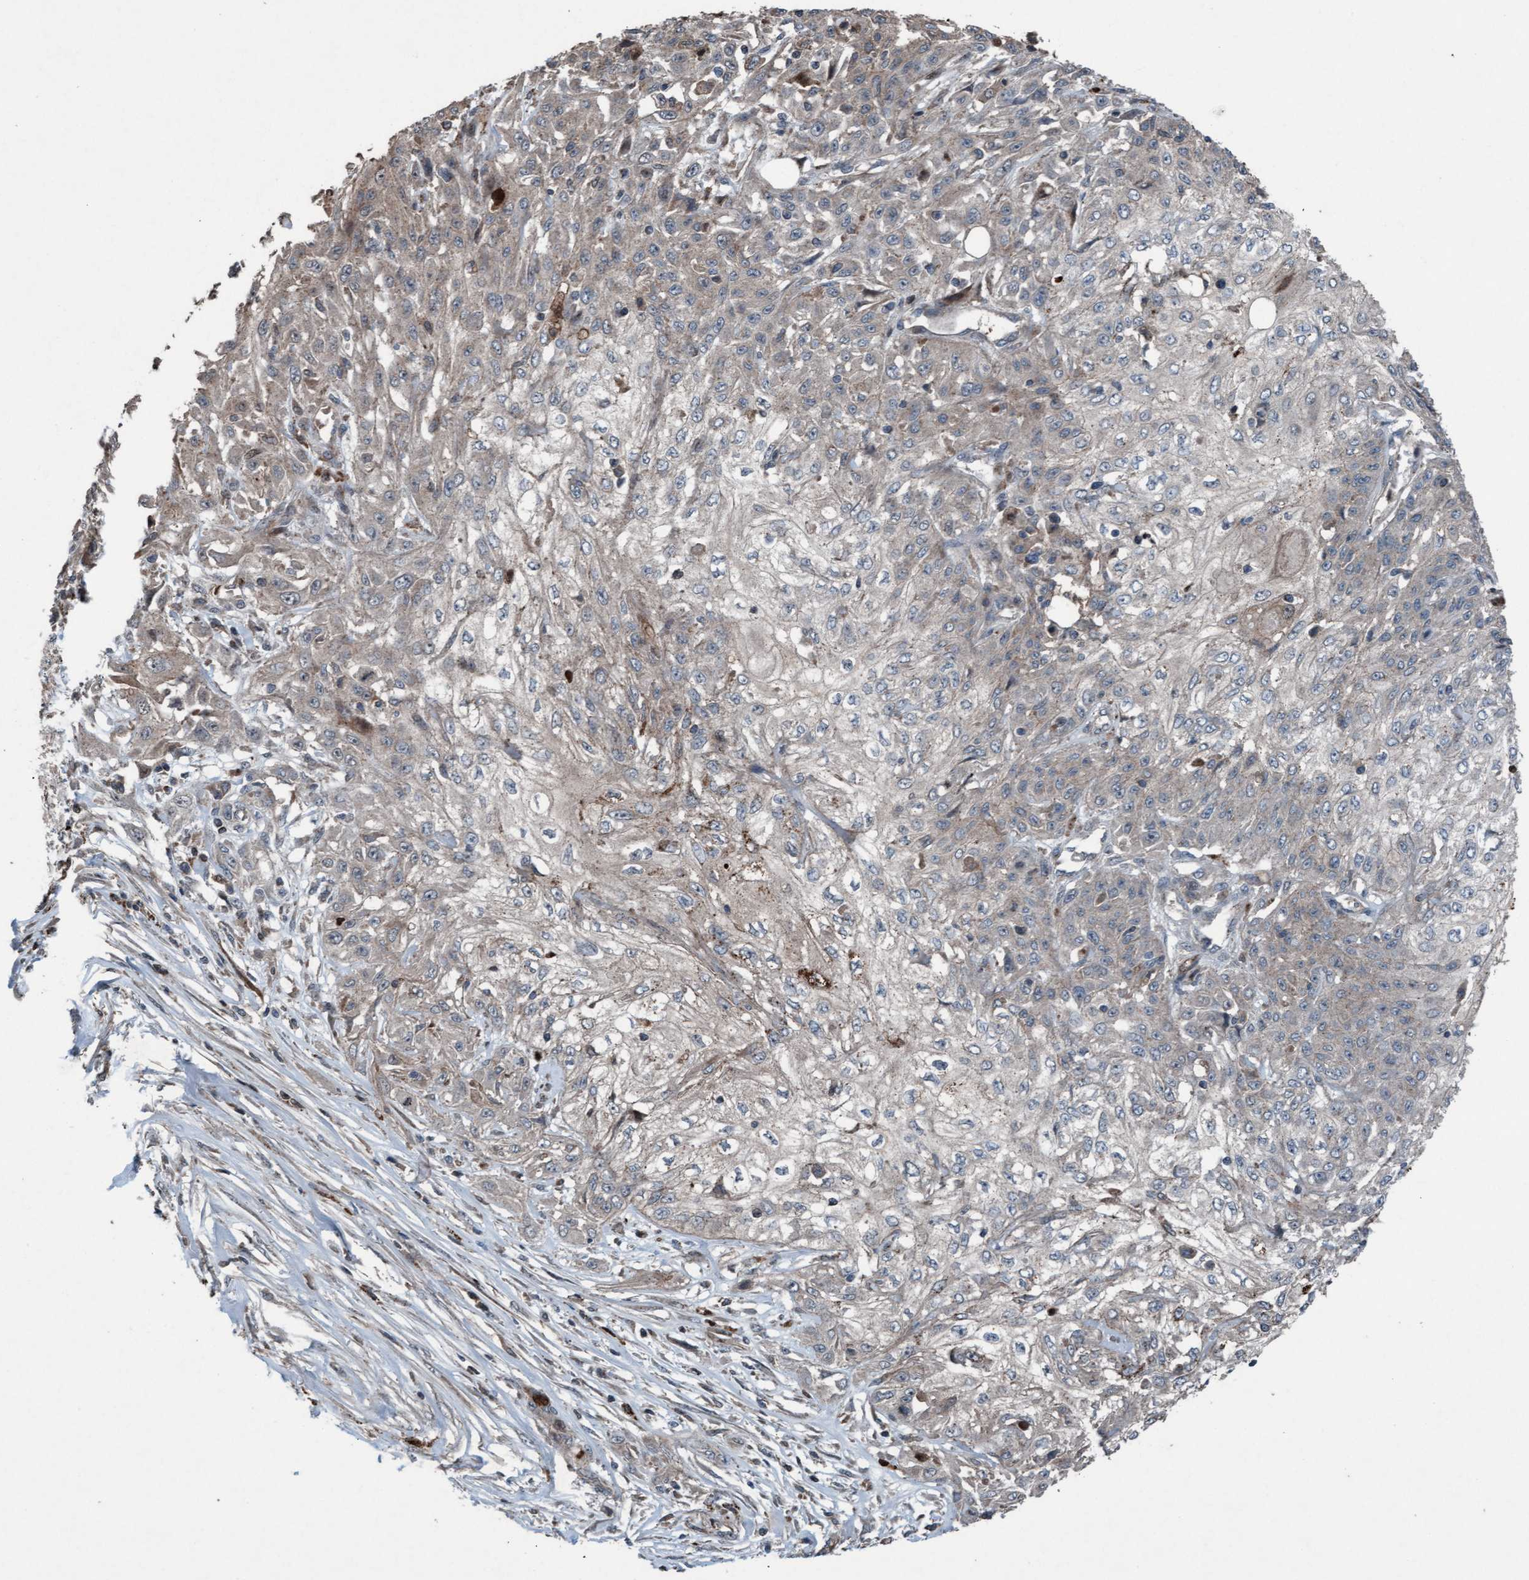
{"staining": {"intensity": "negative", "quantity": "none", "location": "none"}, "tissue": "skin cancer", "cell_type": "Tumor cells", "image_type": "cancer", "snomed": [{"axis": "morphology", "description": "Squamous cell carcinoma, NOS"}, {"axis": "morphology", "description": "Squamous cell carcinoma, metastatic, NOS"}, {"axis": "topography", "description": "Skin"}, {"axis": "topography", "description": "Lymph node"}], "caption": "Immunohistochemistry (IHC) image of skin cancer stained for a protein (brown), which shows no staining in tumor cells. The staining is performed using DAB brown chromogen with nuclei counter-stained in using hematoxylin.", "gene": "PLXNB2", "patient": {"sex": "male", "age": 75}}